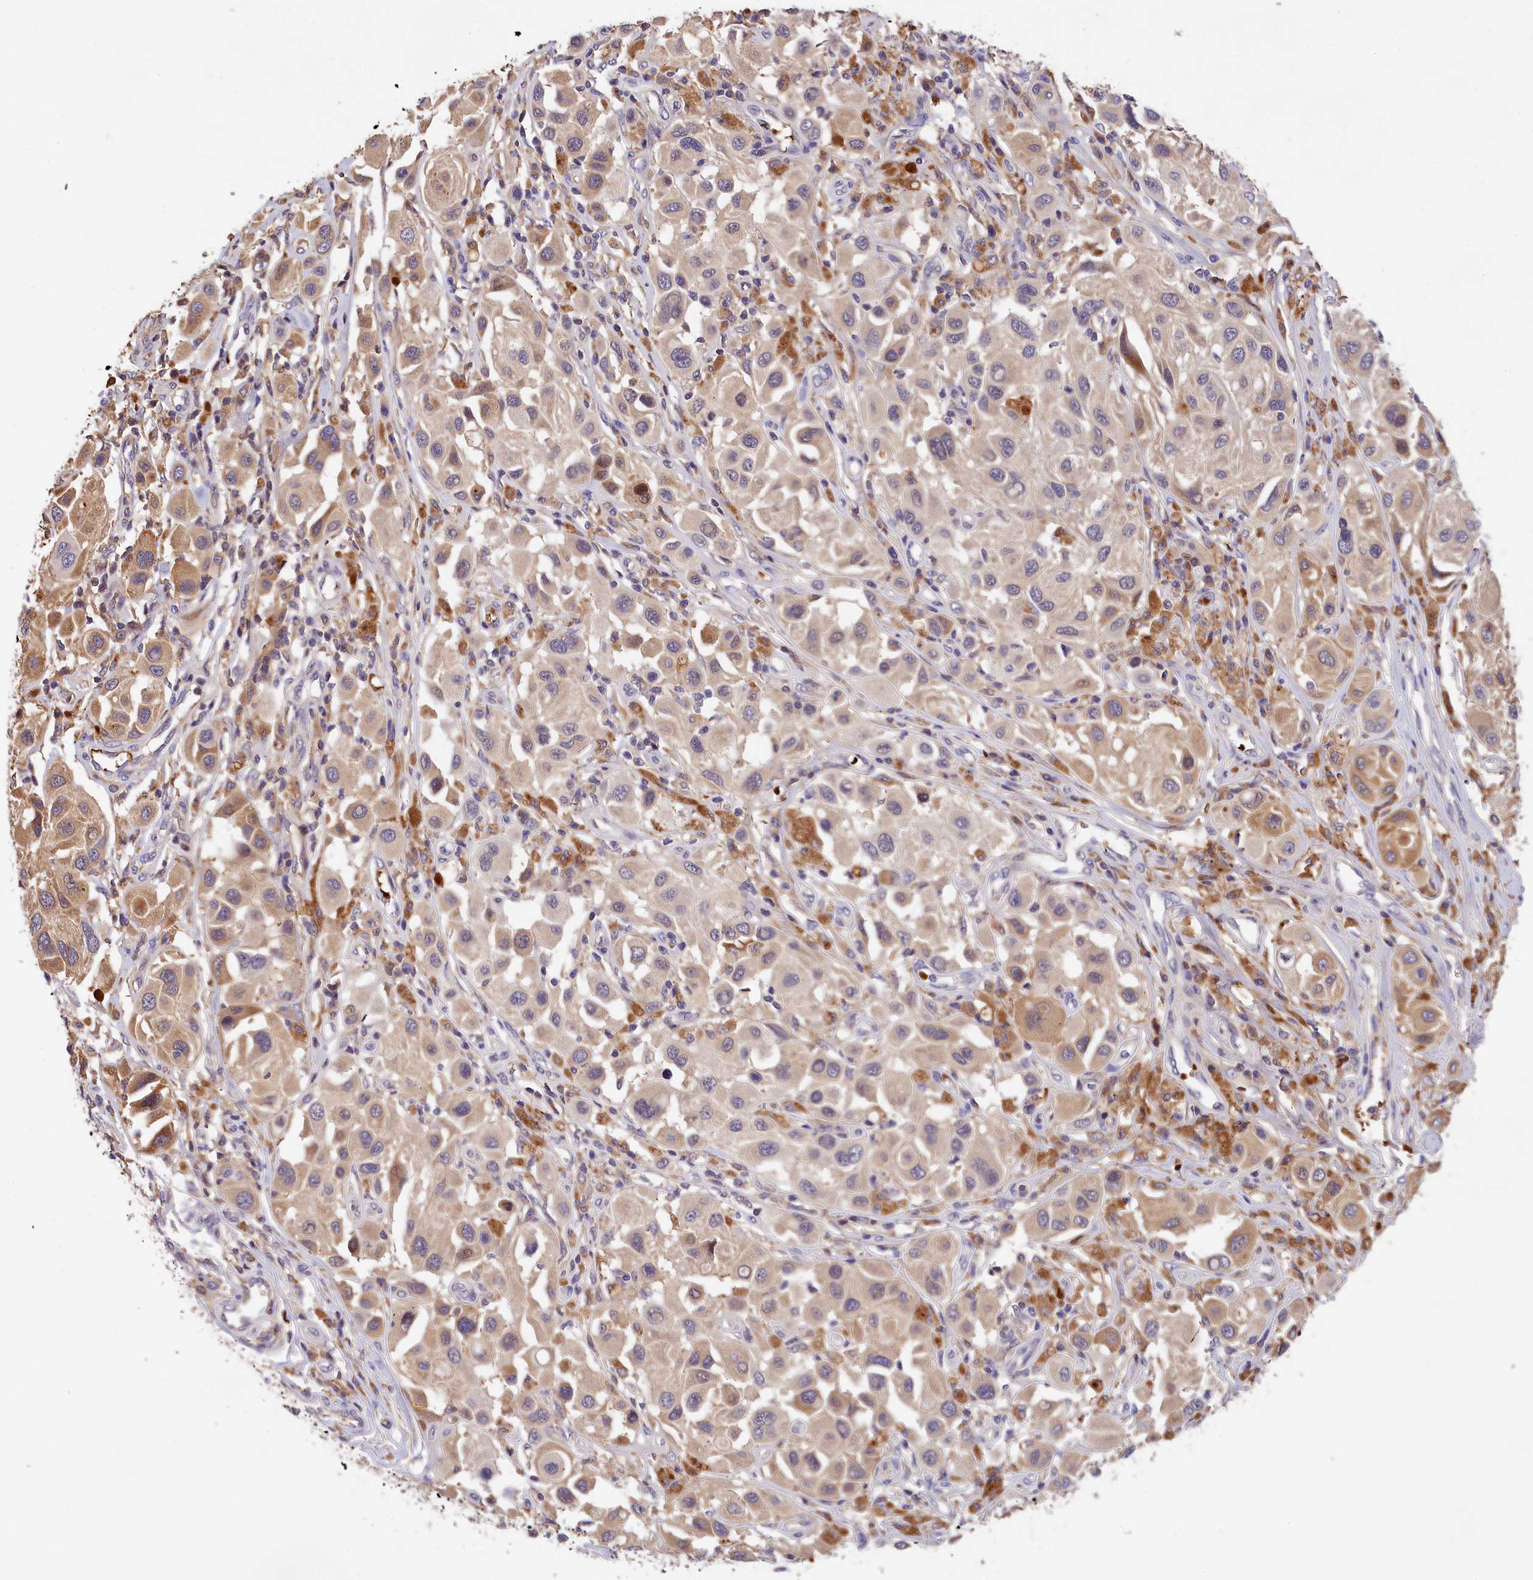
{"staining": {"intensity": "moderate", "quantity": "25%-75%", "location": "cytoplasmic/membranous"}, "tissue": "melanoma", "cell_type": "Tumor cells", "image_type": "cancer", "snomed": [{"axis": "morphology", "description": "Malignant melanoma, Metastatic site"}, {"axis": "topography", "description": "Skin"}], "caption": "This photomicrograph exhibits melanoma stained with immunohistochemistry (IHC) to label a protein in brown. The cytoplasmic/membranous of tumor cells show moderate positivity for the protein. Nuclei are counter-stained blue.", "gene": "PHAF1", "patient": {"sex": "male", "age": 41}}